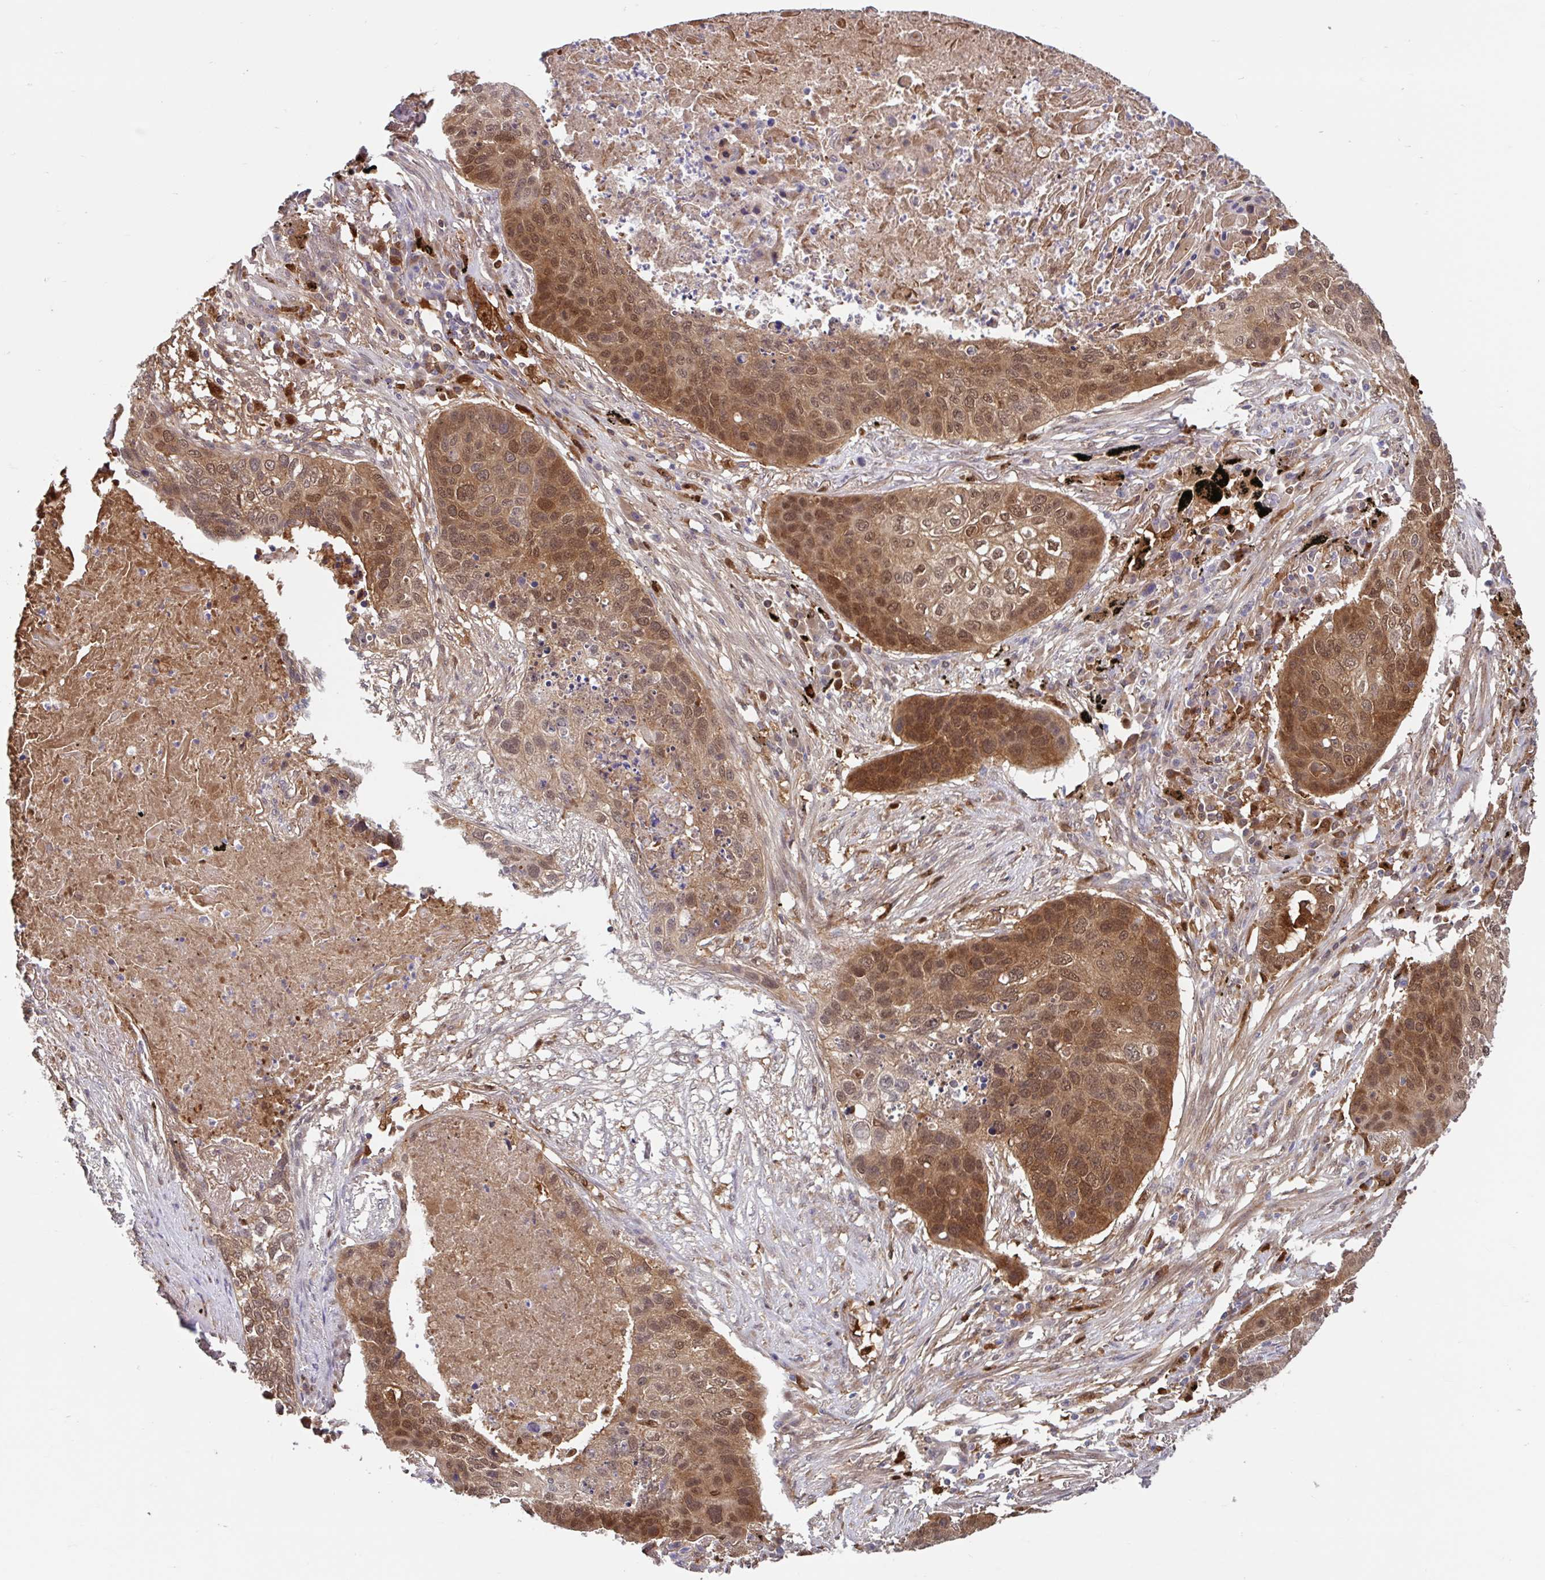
{"staining": {"intensity": "moderate", "quantity": ">75%", "location": "cytoplasmic/membranous,nuclear"}, "tissue": "lung cancer", "cell_type": "Tumor cells", "image_type": "cancer", "snomed": [{"axis": "morphology", "description": "Squamous cell carcinoma, NOS"}, {"axis": "topography", "description": "Lung"}], "caption": "Immunohistochemistry image of squamous cell carcinoma (lung) stained for a protein (brown), which exhibits medium levels of moderate cytoplasmic/membranous and nuclear staining in about >75% of tumor cells.", "gene": "BLVRA", "patient": {"sex": "female", "age": 63}}